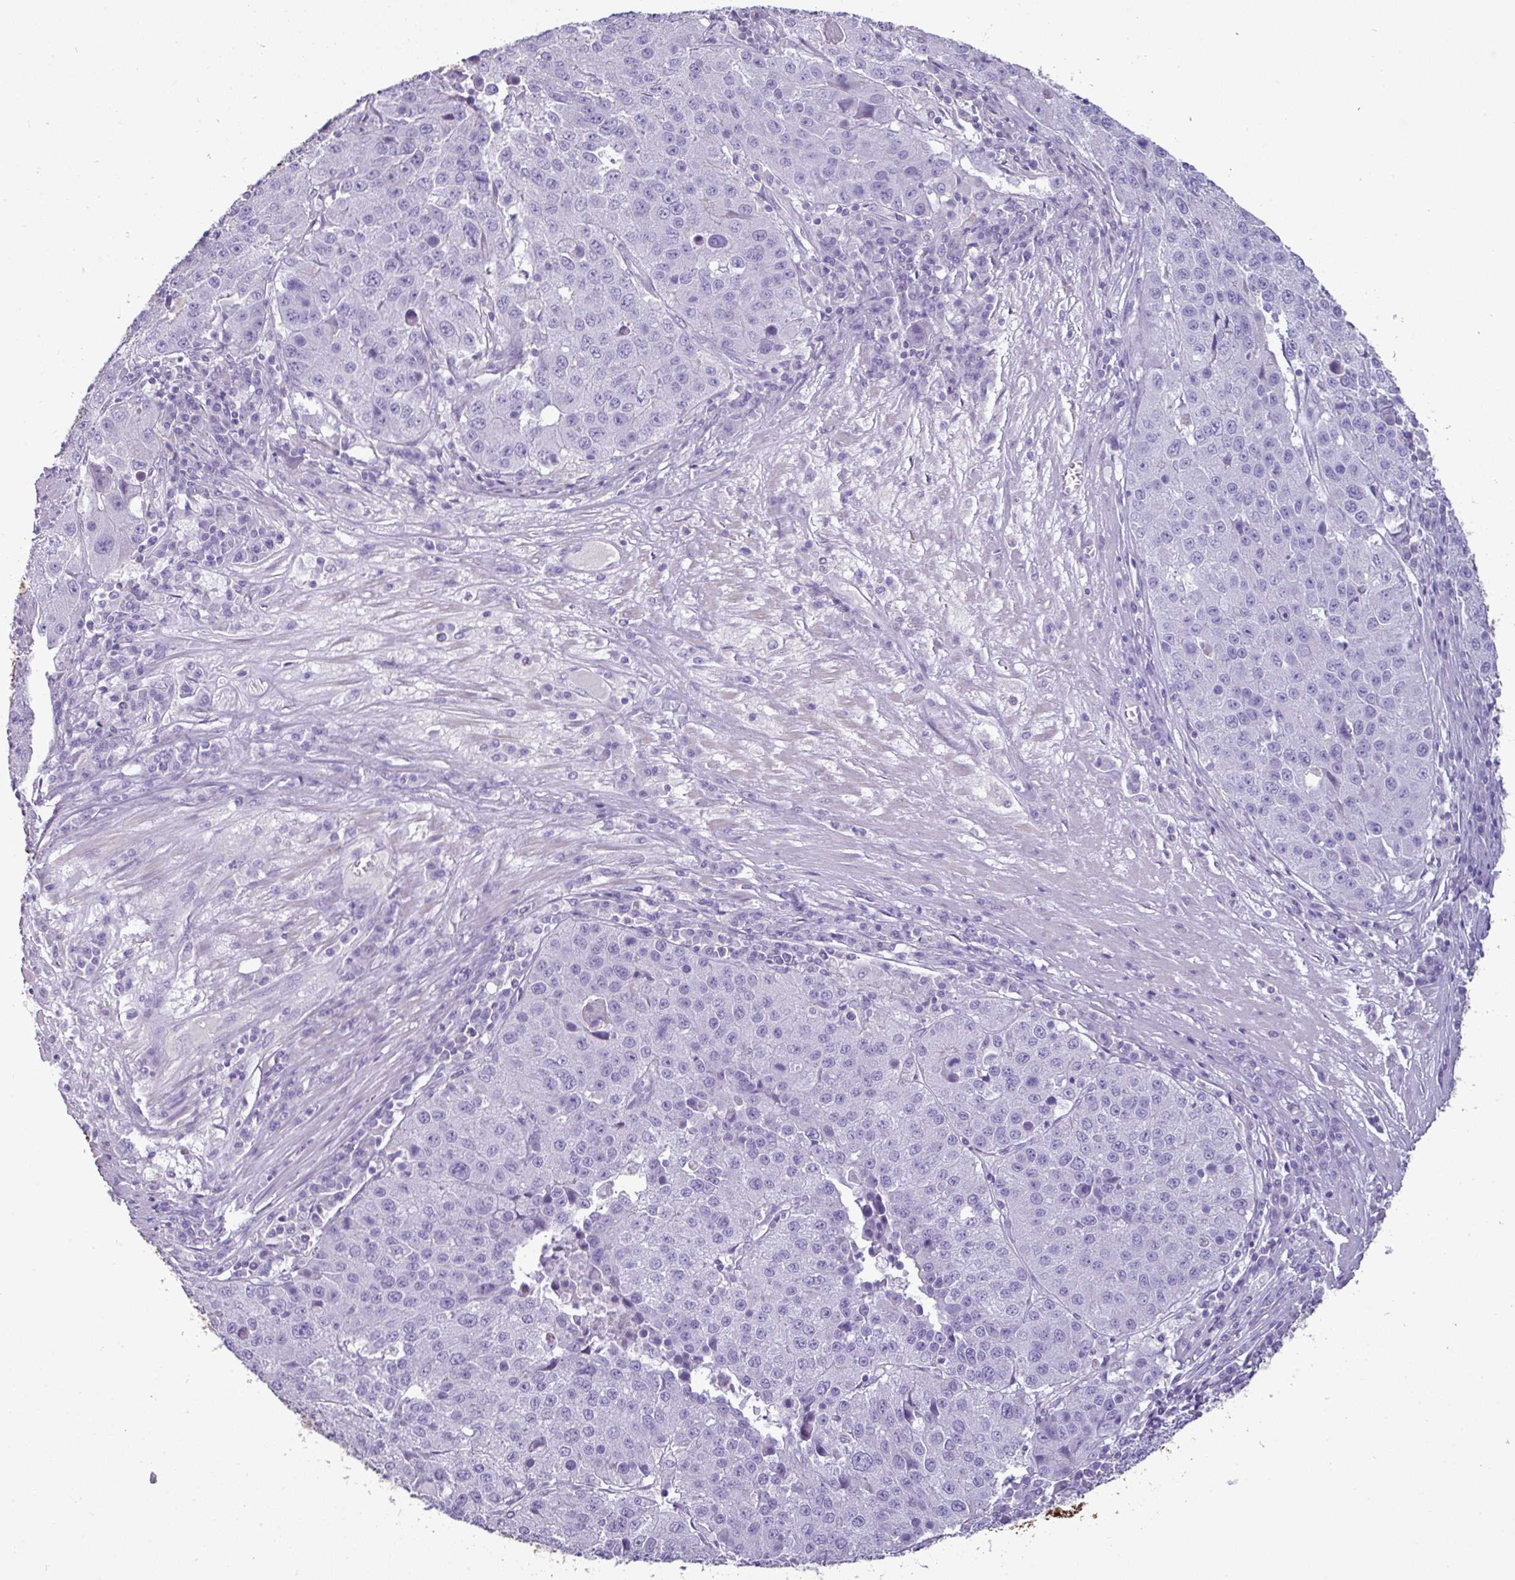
{"staining": {"intensity": "negative", "quantity": "none", "location": "none"}, "tissue": "stomach cancer", "cell_type": "Tumor cells", "image_type": "cancer", "snomed": [{"axis": "morphology", "description": "Adenocarcinoma, NOS"}, {"axis": "topography", "description": "Stomach"}], "caption": "The photomicrograph displays no staining of tumor cells in stomach cancer.", "gene": "GSTA3", "patient": {"sex": "male", "age": 71}}